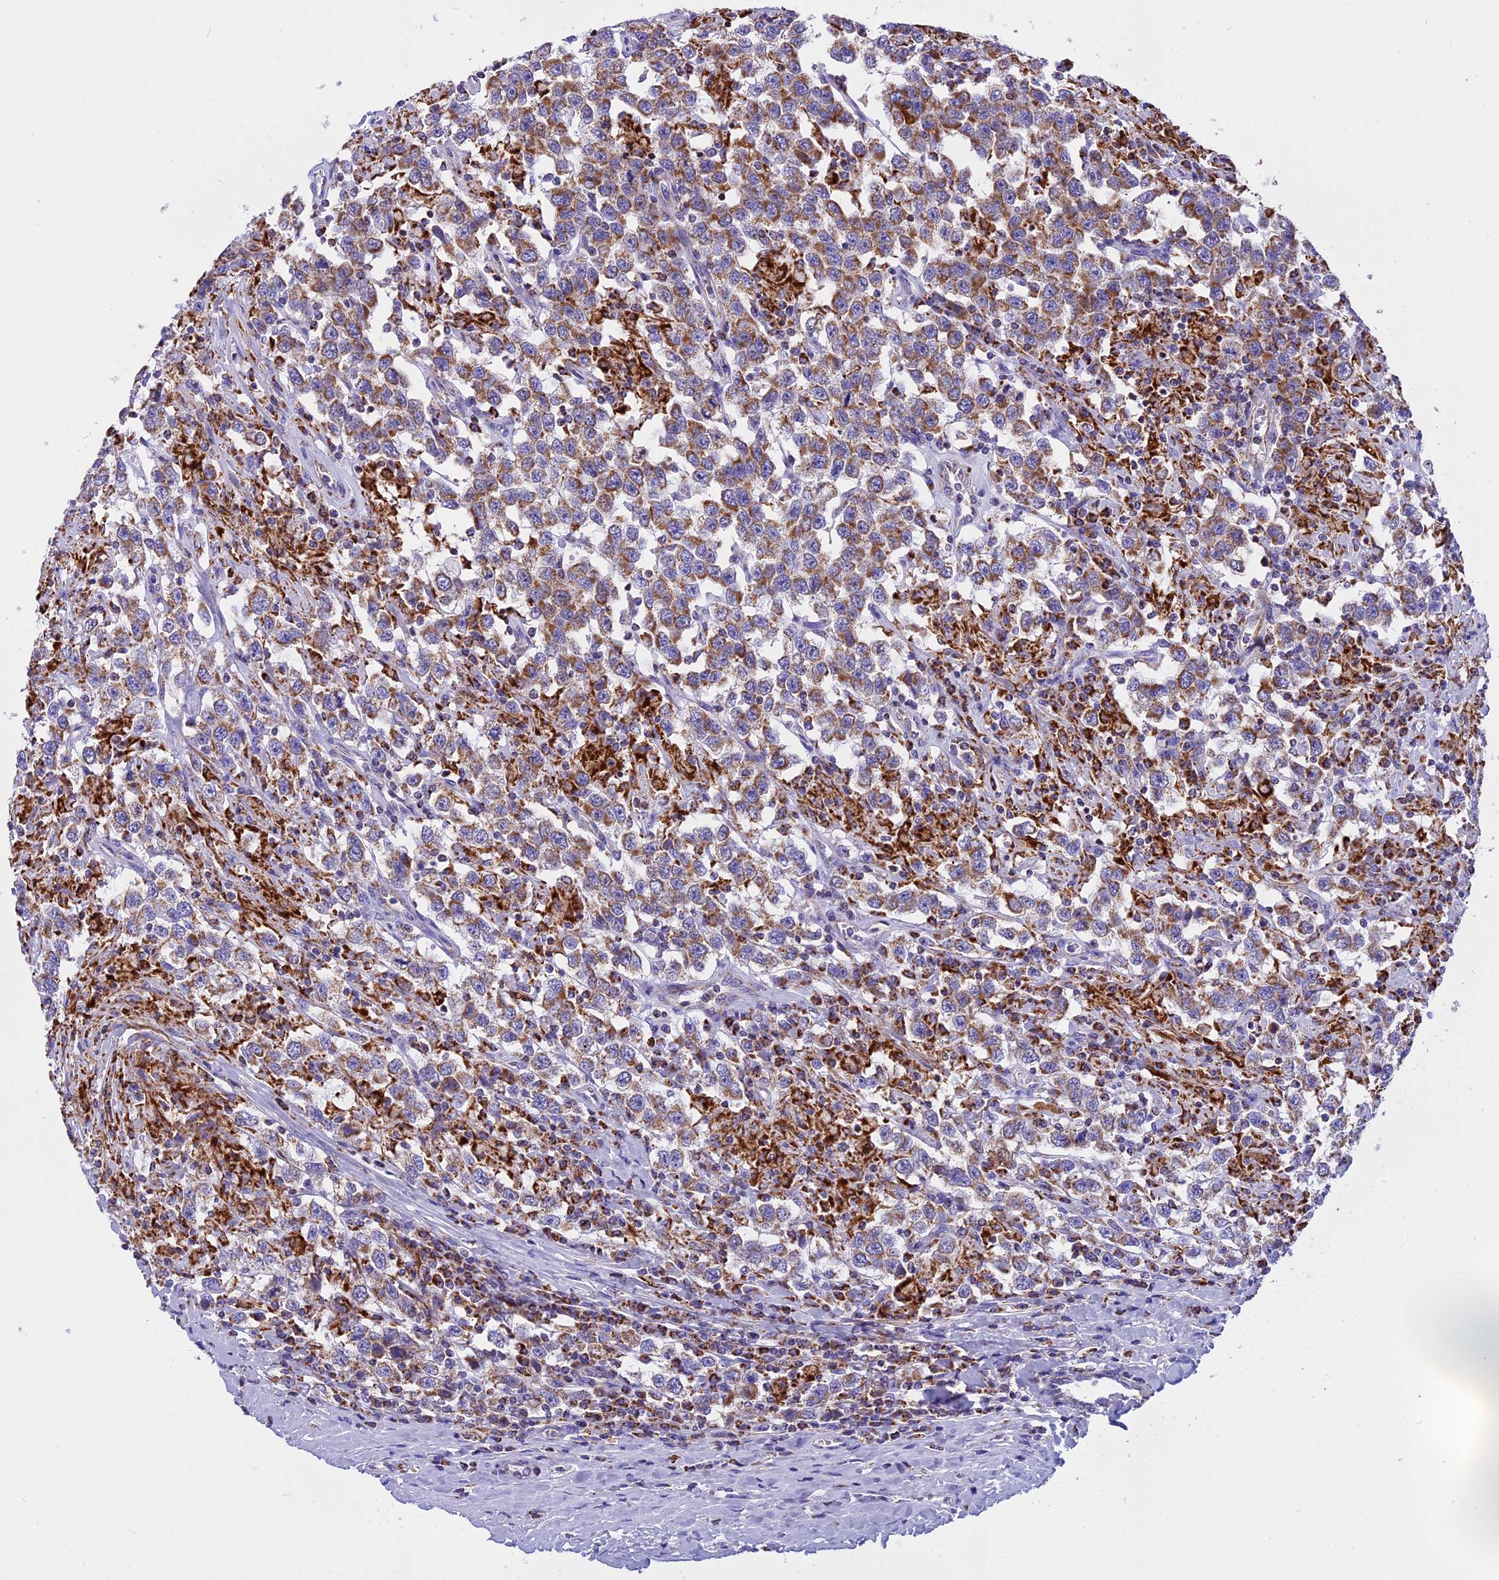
{"staining": {"intensity": "moderate", "quantity": ">75%", "location": "cytoplasmic/membranous"}, "tissue": "testis cancer", "cell_type": "Tumor cells", "image_type": "cancer", "snomed": [{"axis": "morphology", "description": "Seminoma, NOS"}, {"axis": "topography", "description": "Testis"}], "caption": "Testis cancer was stained to show a protein in brown. There is medium levels of moderate cytoplasmic/membranous staining in about >75% of tumor cells.", "gene": "VDAC2", "patient": {"sex": "male", "age": 41}}